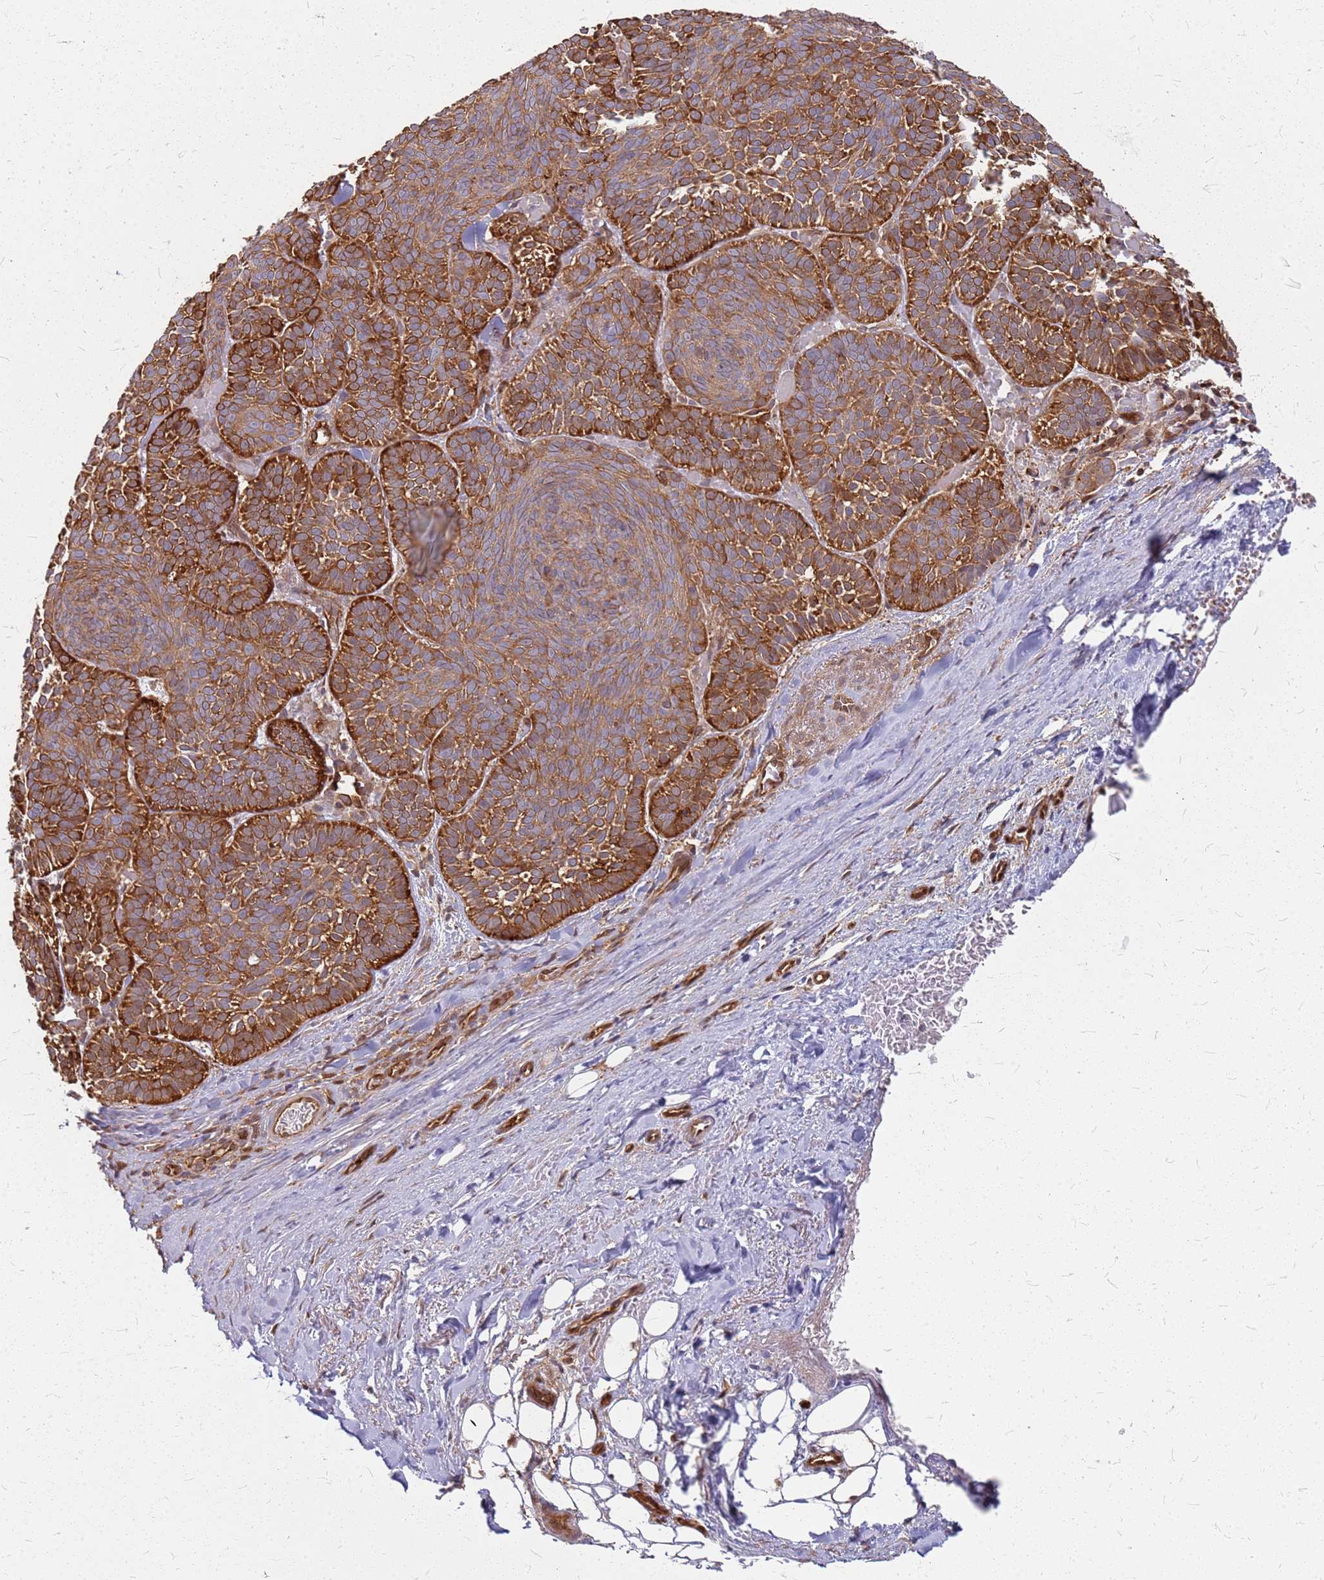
{"staining": {"intensity": "strong", "quantity": ">75%", "location": "cytoplasmic/membranous"}, "tissue": "skin cancer", "cell_type": "Tumor cells", "image_type": "cancer", "snomed": [{"axis": "morphology", "description": "Basal cell carcinoma"}, {"axis": "topography", "description": "Skin"}], "caption": "Human skin basal cell carcinoma stained with a brown dye shows strong cytoplasmic/membranous positive positivity in about >75% of tumor cells.", "gene": "HDX", "patient": {"sex": "male", "age": 85}}